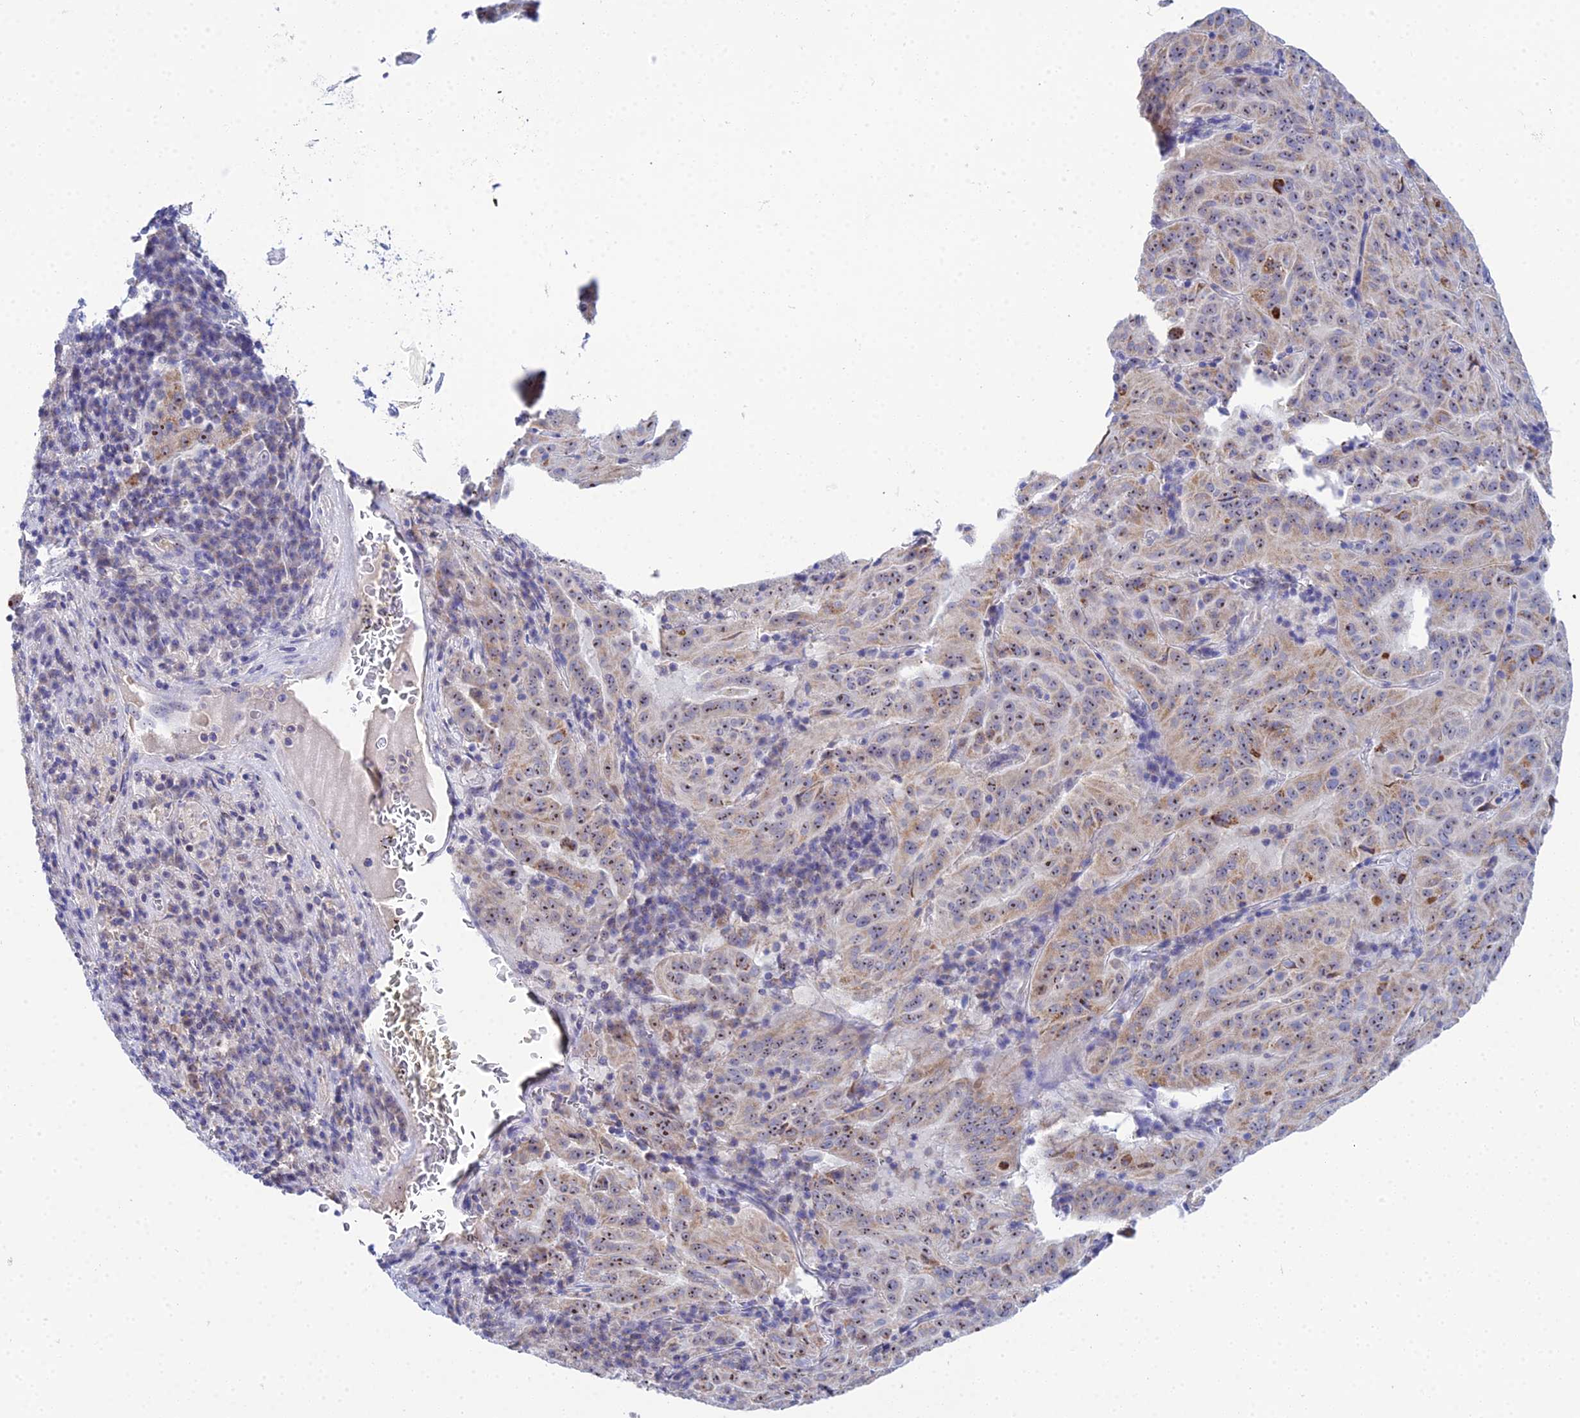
{"staining": {"intensity": "weak", "quantity": ">75%", "location": "cytoplasmic/membranous,nuclear"}, "tissue": "pancreatic cancer", "cell_type": "Tumor cells", "image_type": "cancer", "snomed": [{"axis": "morphology", "description": "Adenocarcinoma, NOS"}, {"axis": "topography", "description": "Pancreas"}], "caption": "Weak cytoplasmic/membranous and nuclear staining is appreciated in approximately >75% of tumor cells in adenocarcinoma (pancreatic).", "gene": "PLPP4", "patient": {"sex": "male", "age": 63}}